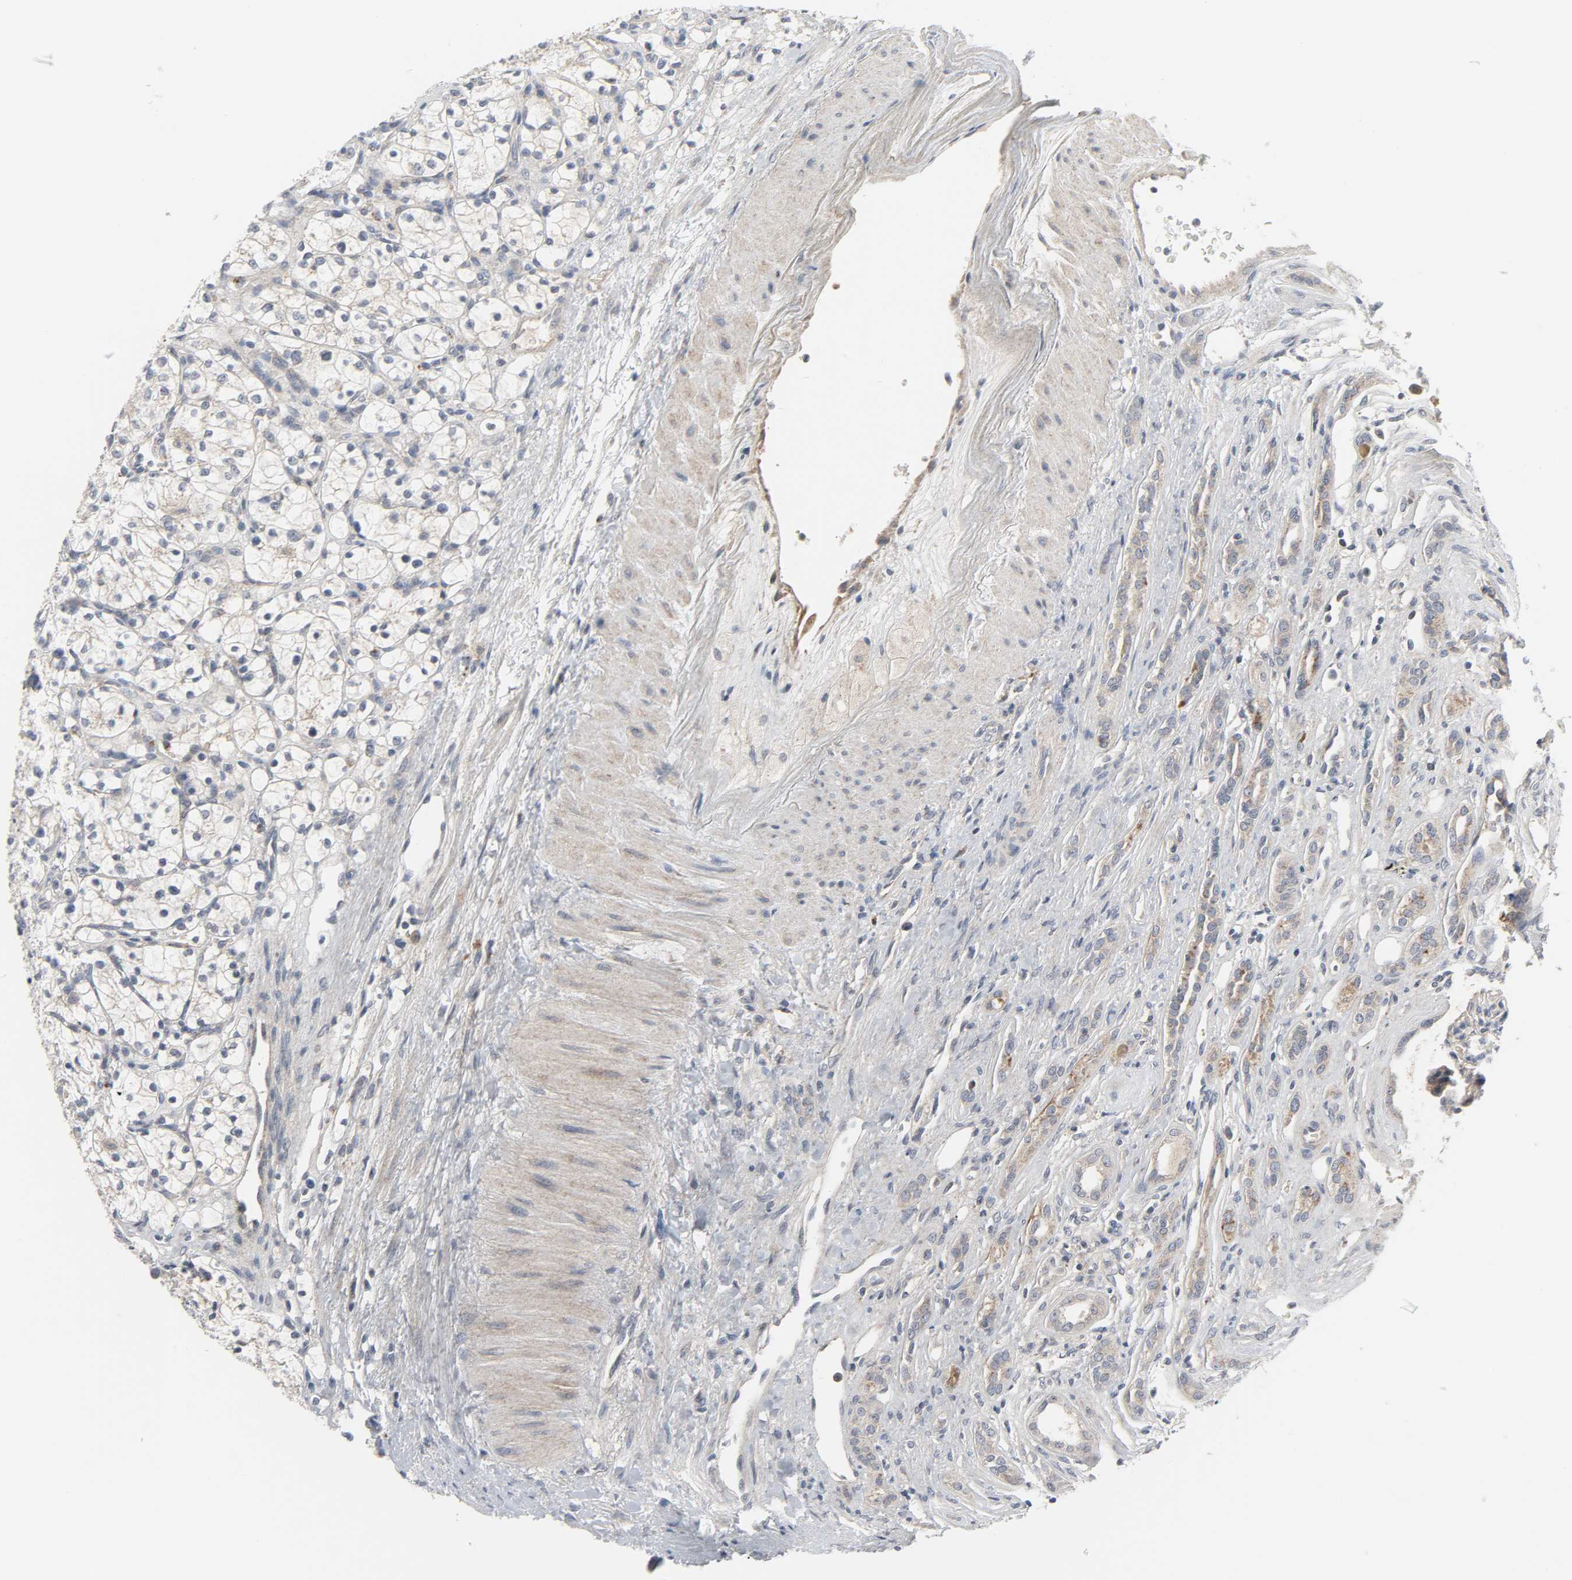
{"staining": {"intensity": "weak", "quantity": "<25%", "location": "cytoplasmic/membranous"}, "tissue": "renal cancer", "cell_type": "Tumor cells", "image_type": "cancer", "snomed": [{"axis": "morphology", "description": "Adenocarcinoma, NOS"}, {"axis": "topography", "description": "Kidney"}], "caption": "Renal adenocarcinoma stained for a protein using IHC shows no expression tumor cells.", "gene": "CLIP1", "patient": {"sex": "female", "age": 60}}